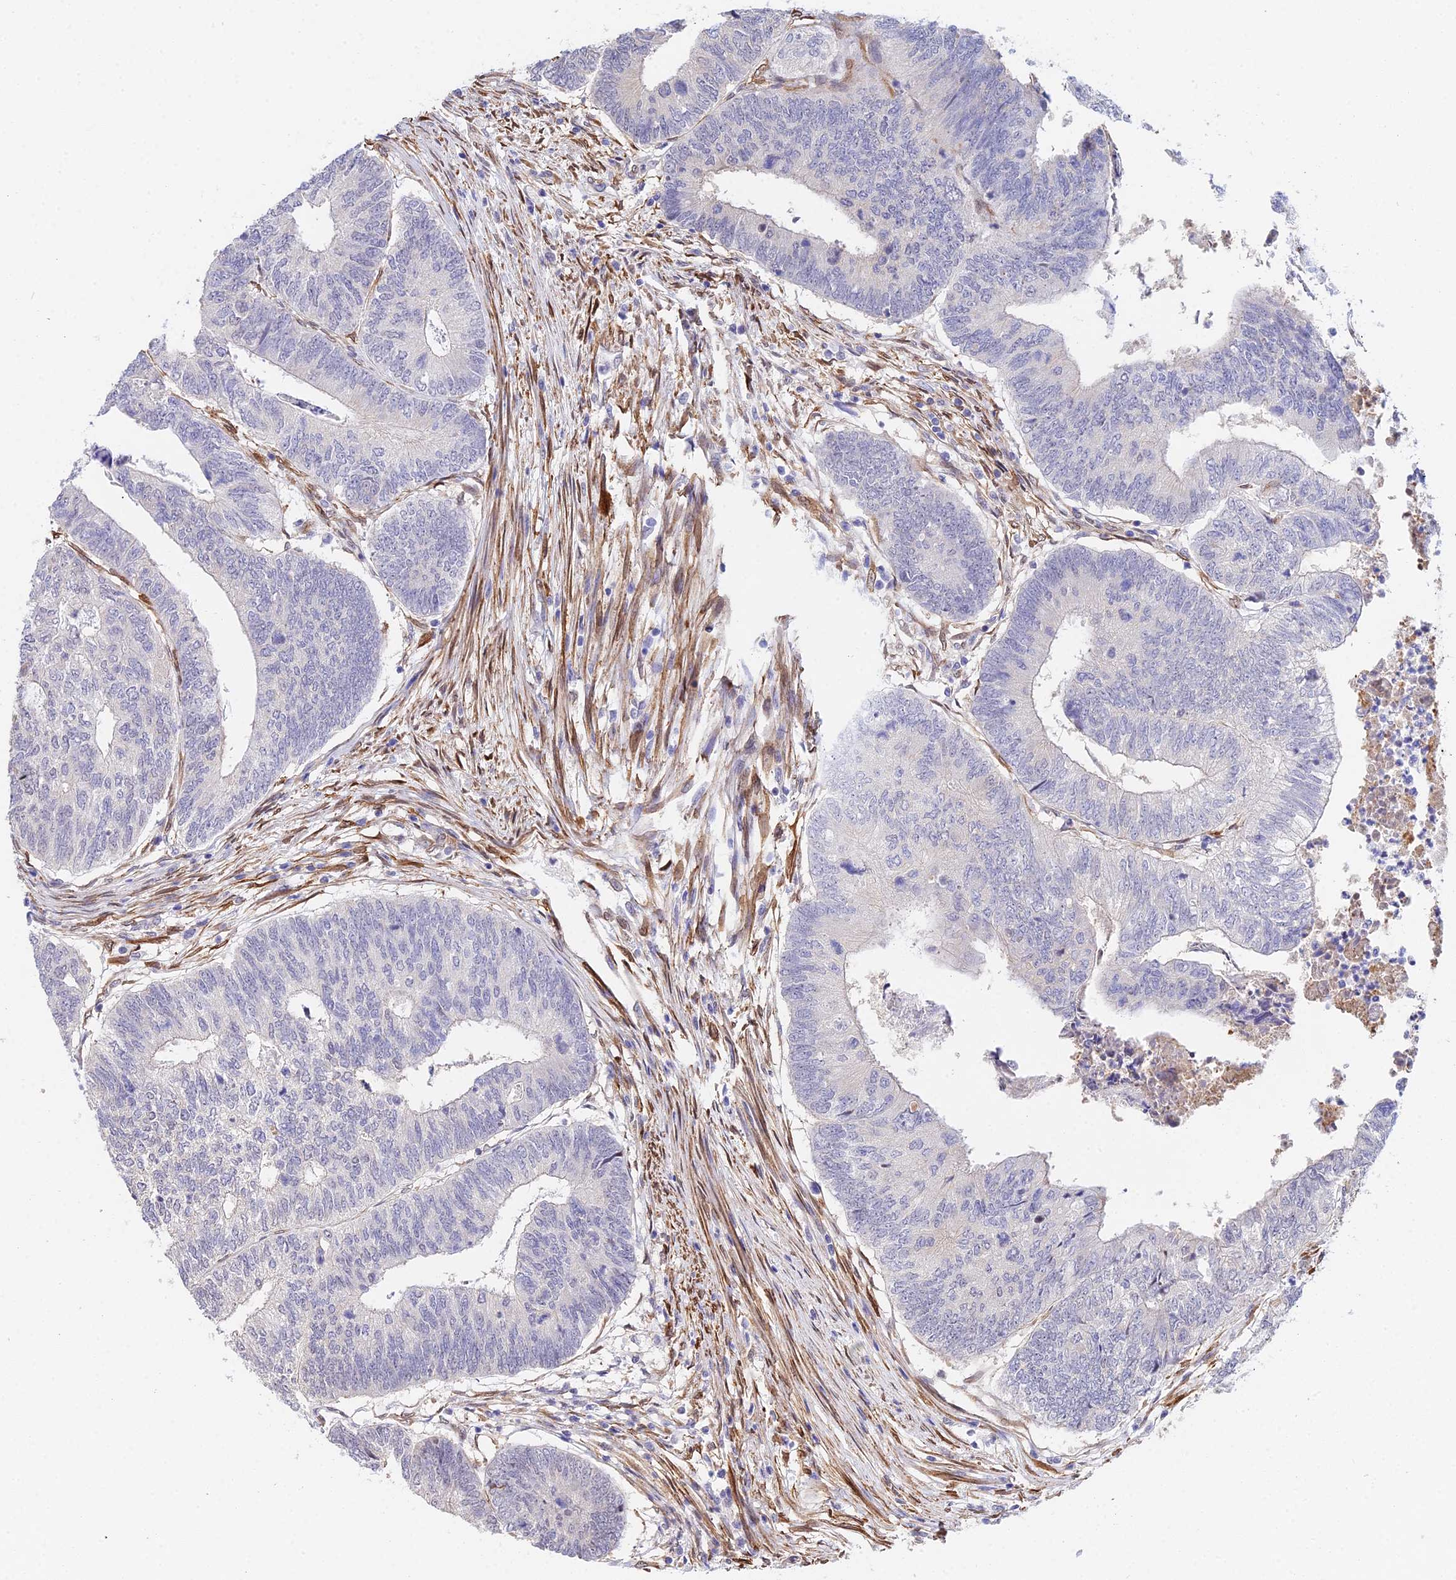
{"staining": {"intensity": "negative", "quantity": "none", "location": "none"}, "tissue": "colorectal cancer", "cell_type": "Tumor cells", "image_type": "cancer", "snomed": [{"axis": "morphology", "description": "Adenocarcinoma, NOS"}, {"axis": "topography", "description": "Colon"}], "caption": "This is a histopathology image of IHC staining of colorectal cancer, which shows no staining in tumor cells.", "gene": "MXRA7", "patient": {"sex": "female", "age": 67}}